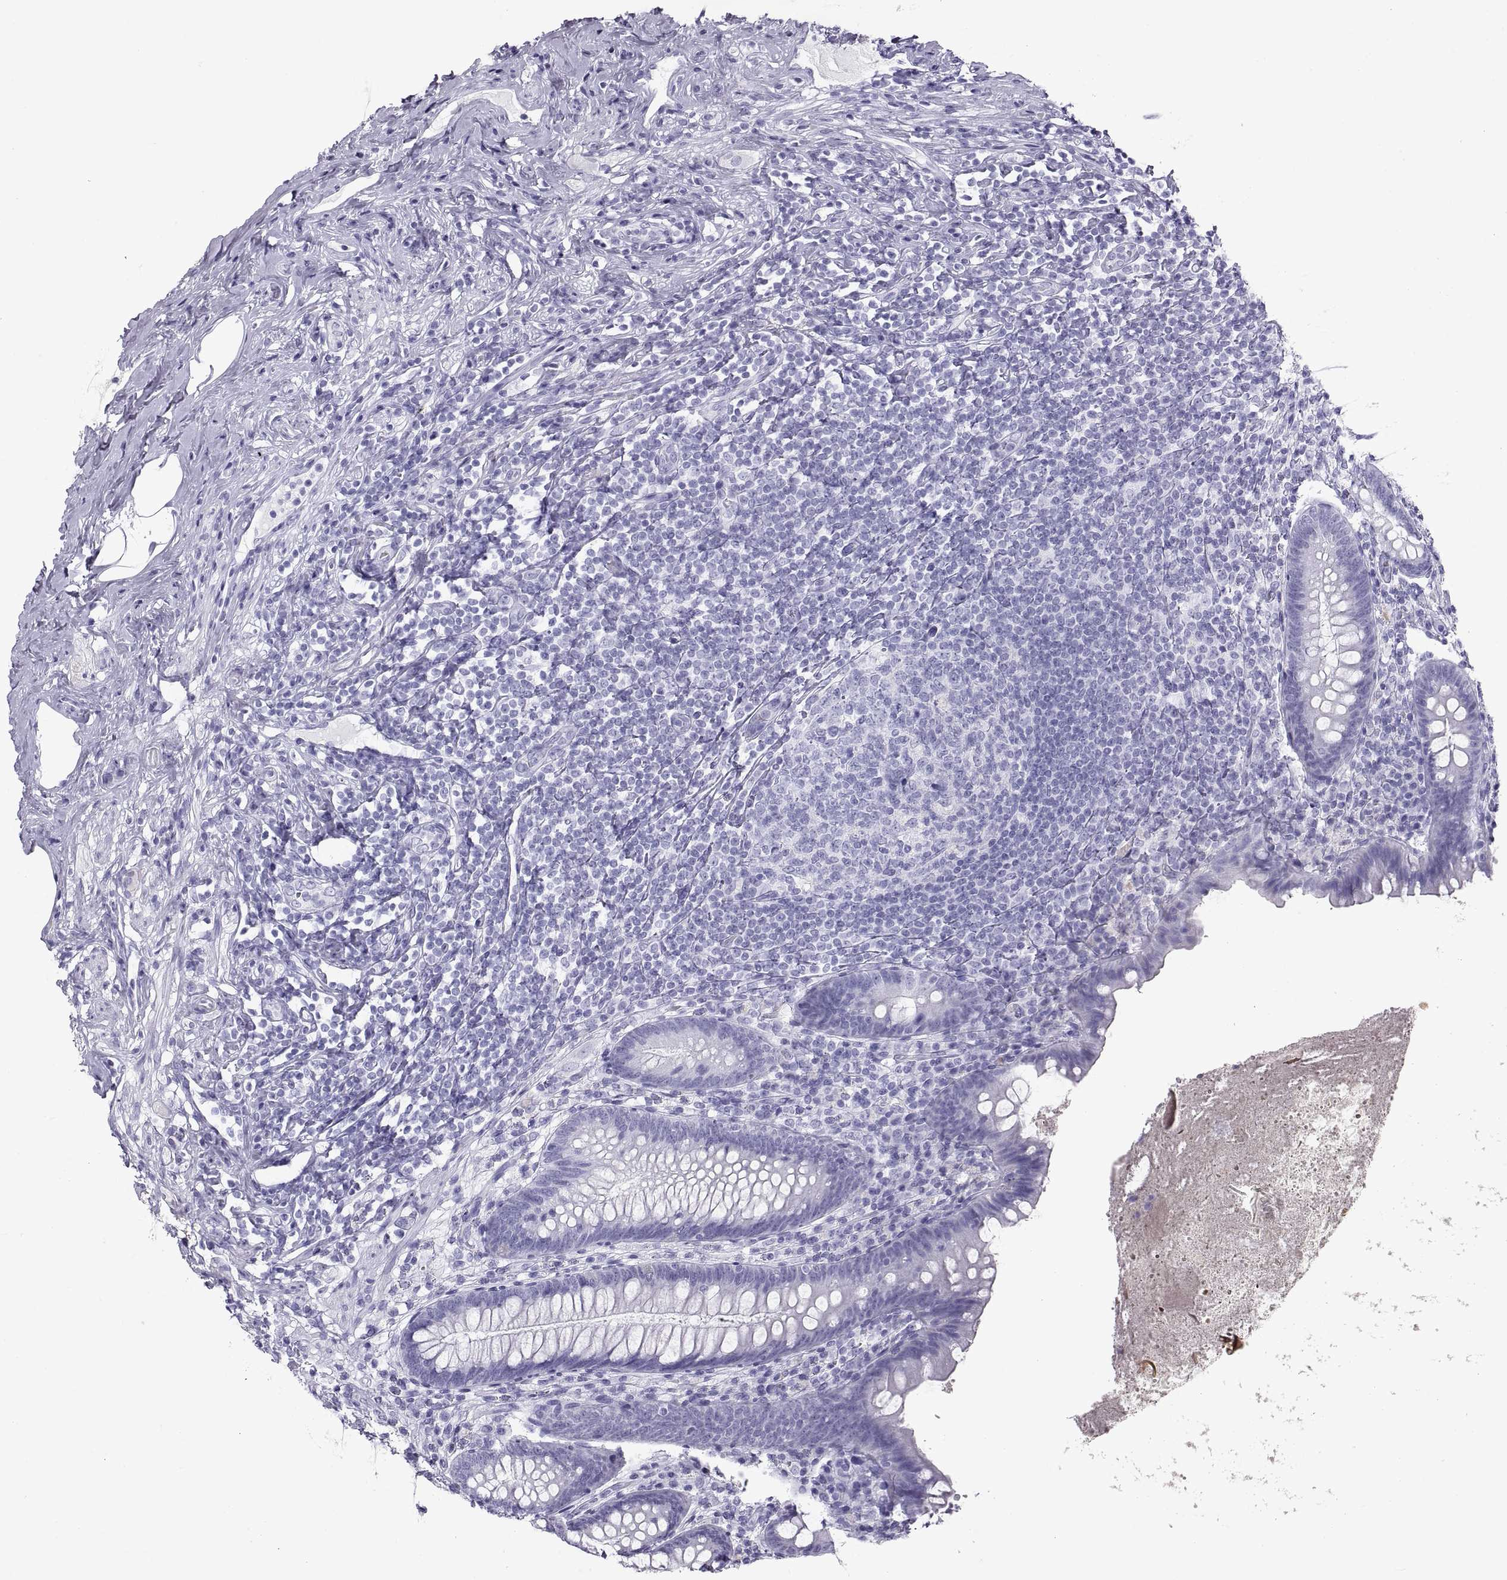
{"staining": {"intensity": "negative", "quantity": "none", "location": "none"}, "tissue": "appendix", "cell_type": "Glandular cells", "image_type": "normal", "snomed": [{"axis": "morphology", "description": "Normal tissue, NOS"}, {"axis": "topography", "description": "Appendix"}], "caption": "Photomicrograph shows no protein expression in glandular cells of benign appendix.", "gene": "RLBP1", "patient": {"sex": "male", "age": 47}}